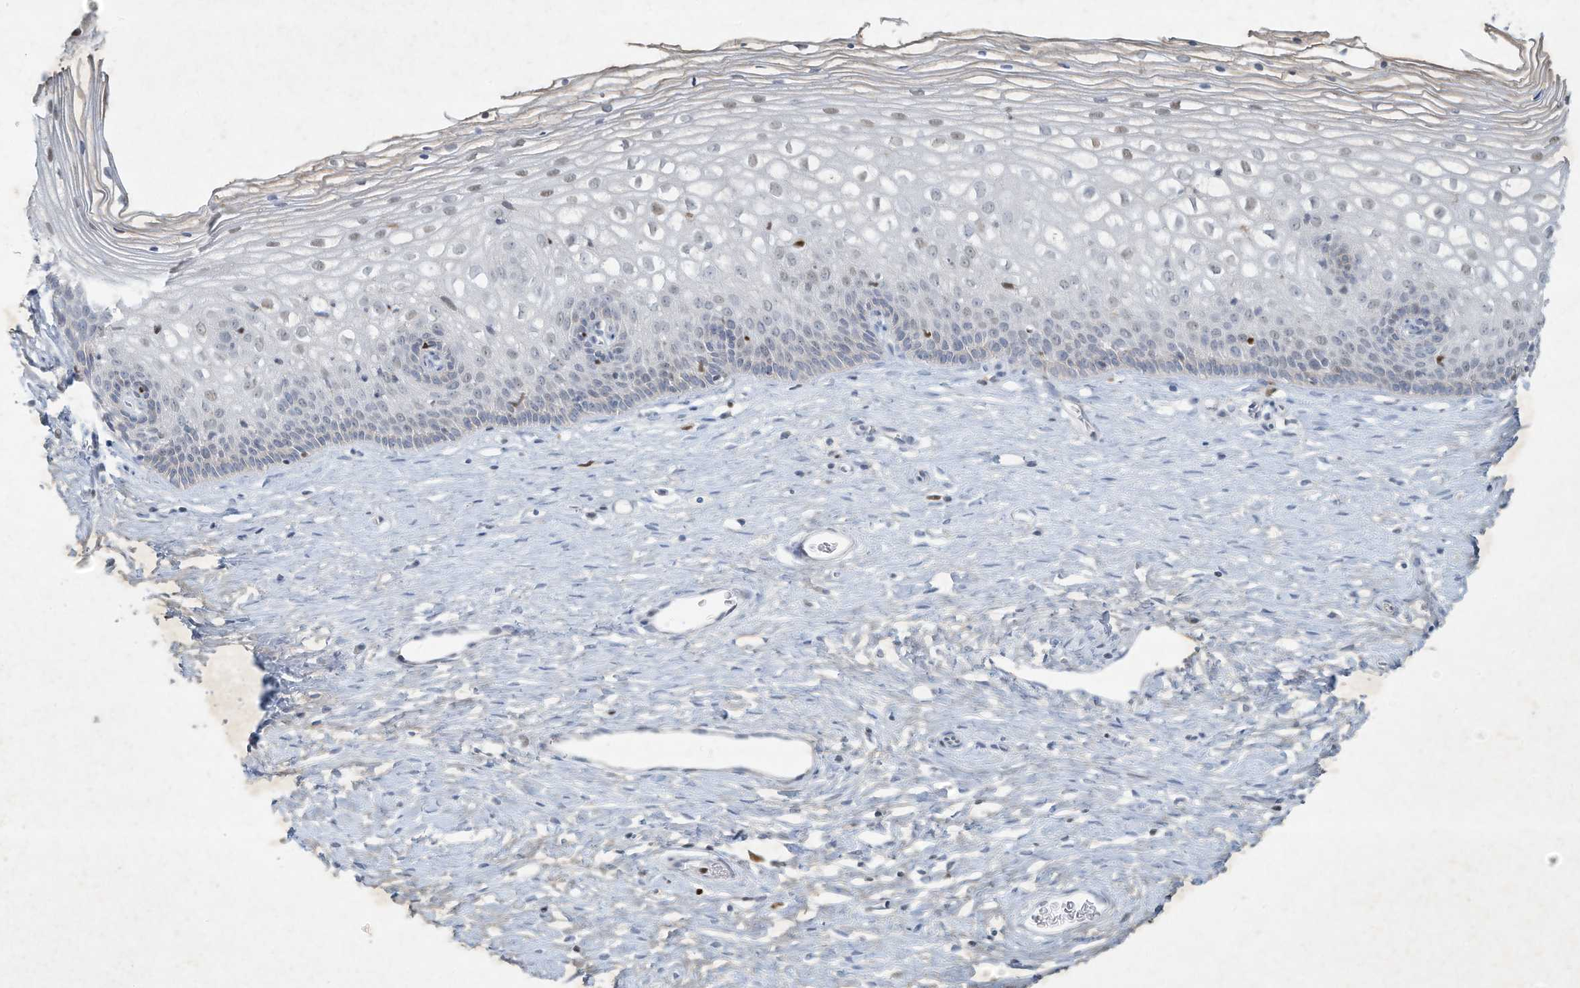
{"staining": {"intensity": "weak", "quantity": "25%-75%", "location": "cytoplasmic/membranous"}, "tissue": "cervix", "cell_type": "Glandular cells", "image_type": "normal", "snomed": [{"axis": "morphology", "description": "Normal tissue, NOS"}, {"axis": "topography", "description": "Cervix"}], "caption": "Human cervix stained with a brown dye shows weak cytoplasmic/membranous positive staining in about 25%-75% of glandular cells.", "gene": "TUBE1", "patient": {"sex": "female", "age": 33}}